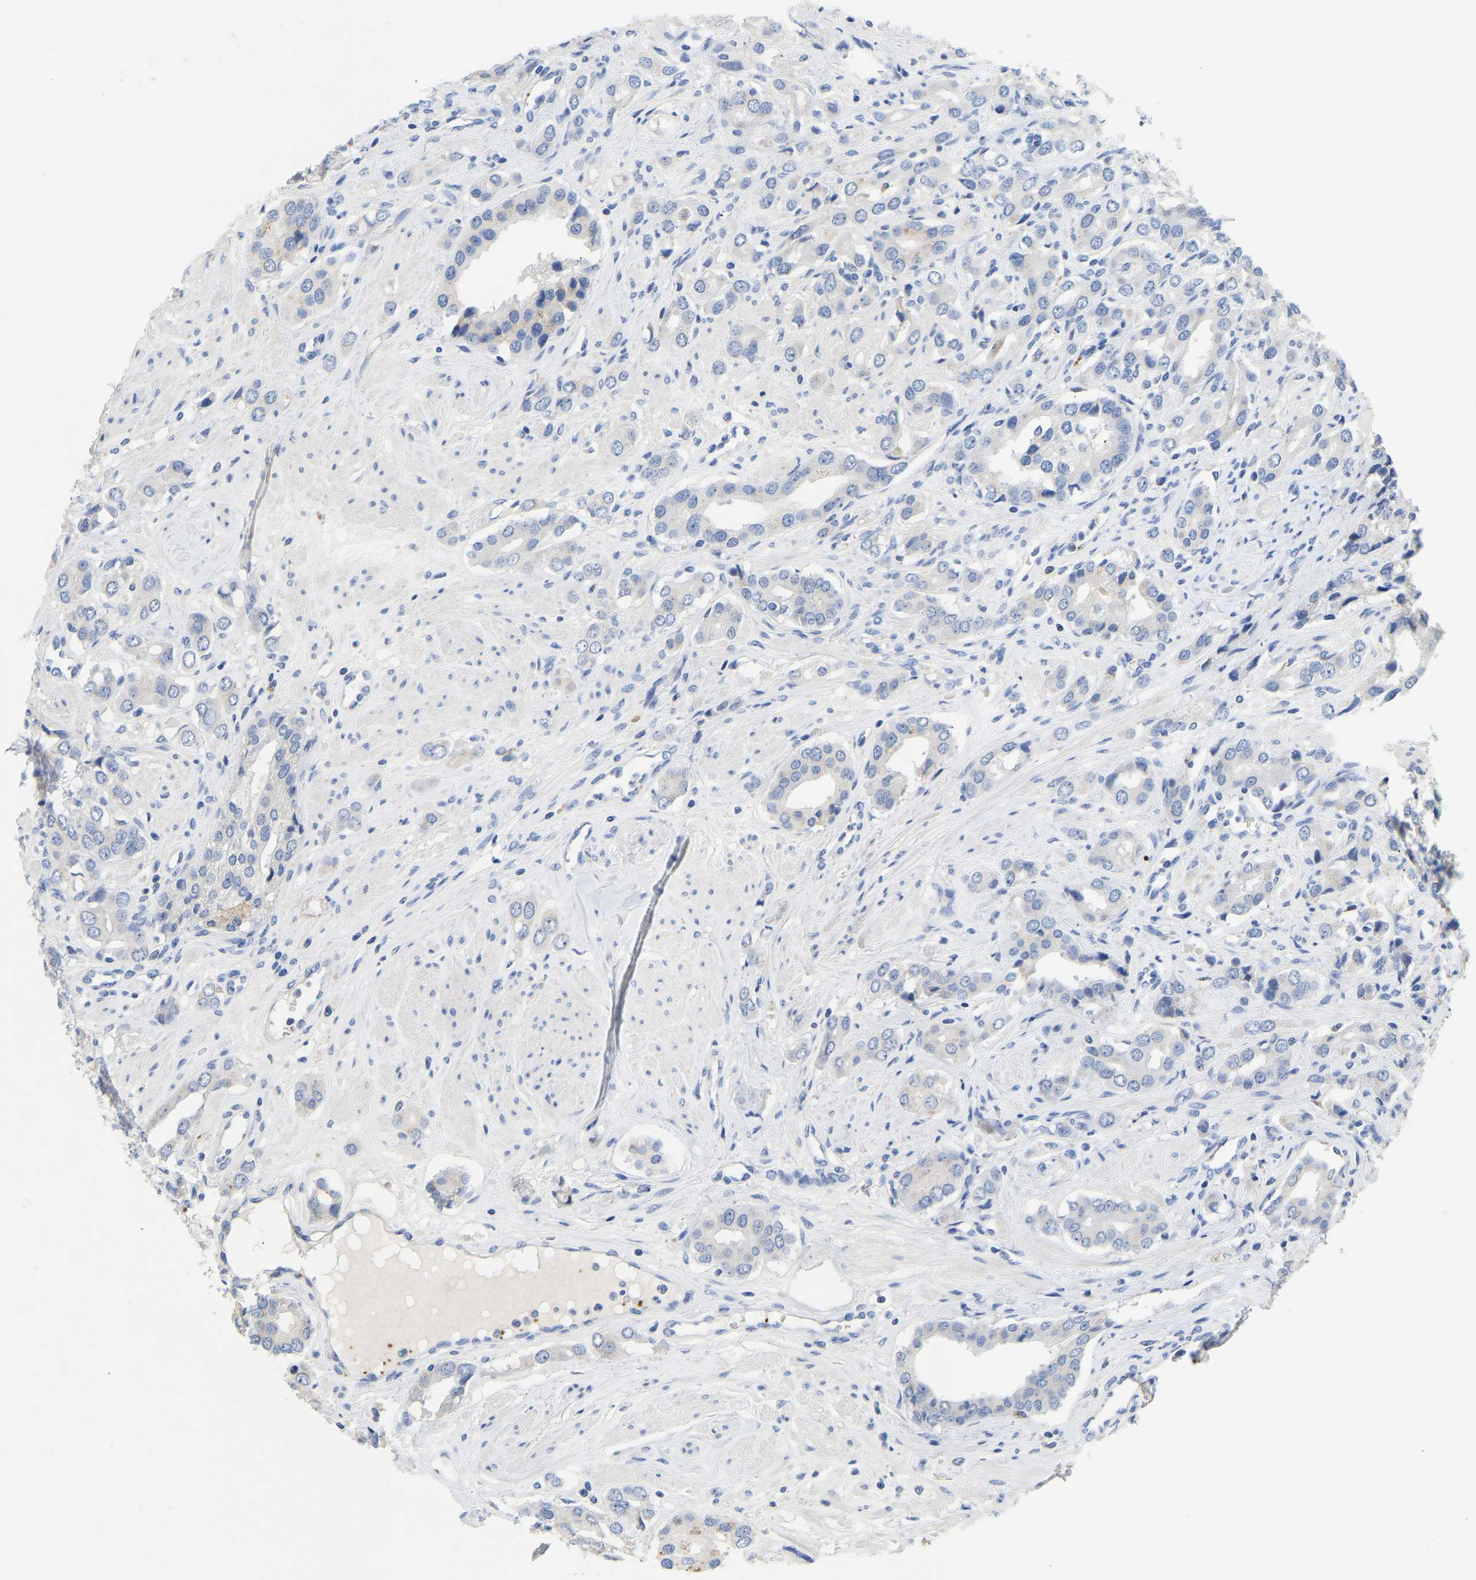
{"staining": {"intensity": "negative", "quantity": "none", "location": "none"}, "tissue": "prostate cancer", "cell_type": "Tumor cells", "image_type": "cancer", "snomed": [{"axis": "morphology", "description": "Adenocarcinoma, High grade"}, {"axis": "topography", "description": "Prostate"}], "caption": "IHC photomicrograph of neoplastic tissue: human prostate adenocarcinoma (high-grade) stained with DAB reveals no significant protein positivity in tumor cells.", "gene": "FGF18", "patient": {"sex": "male", "age": 52}}